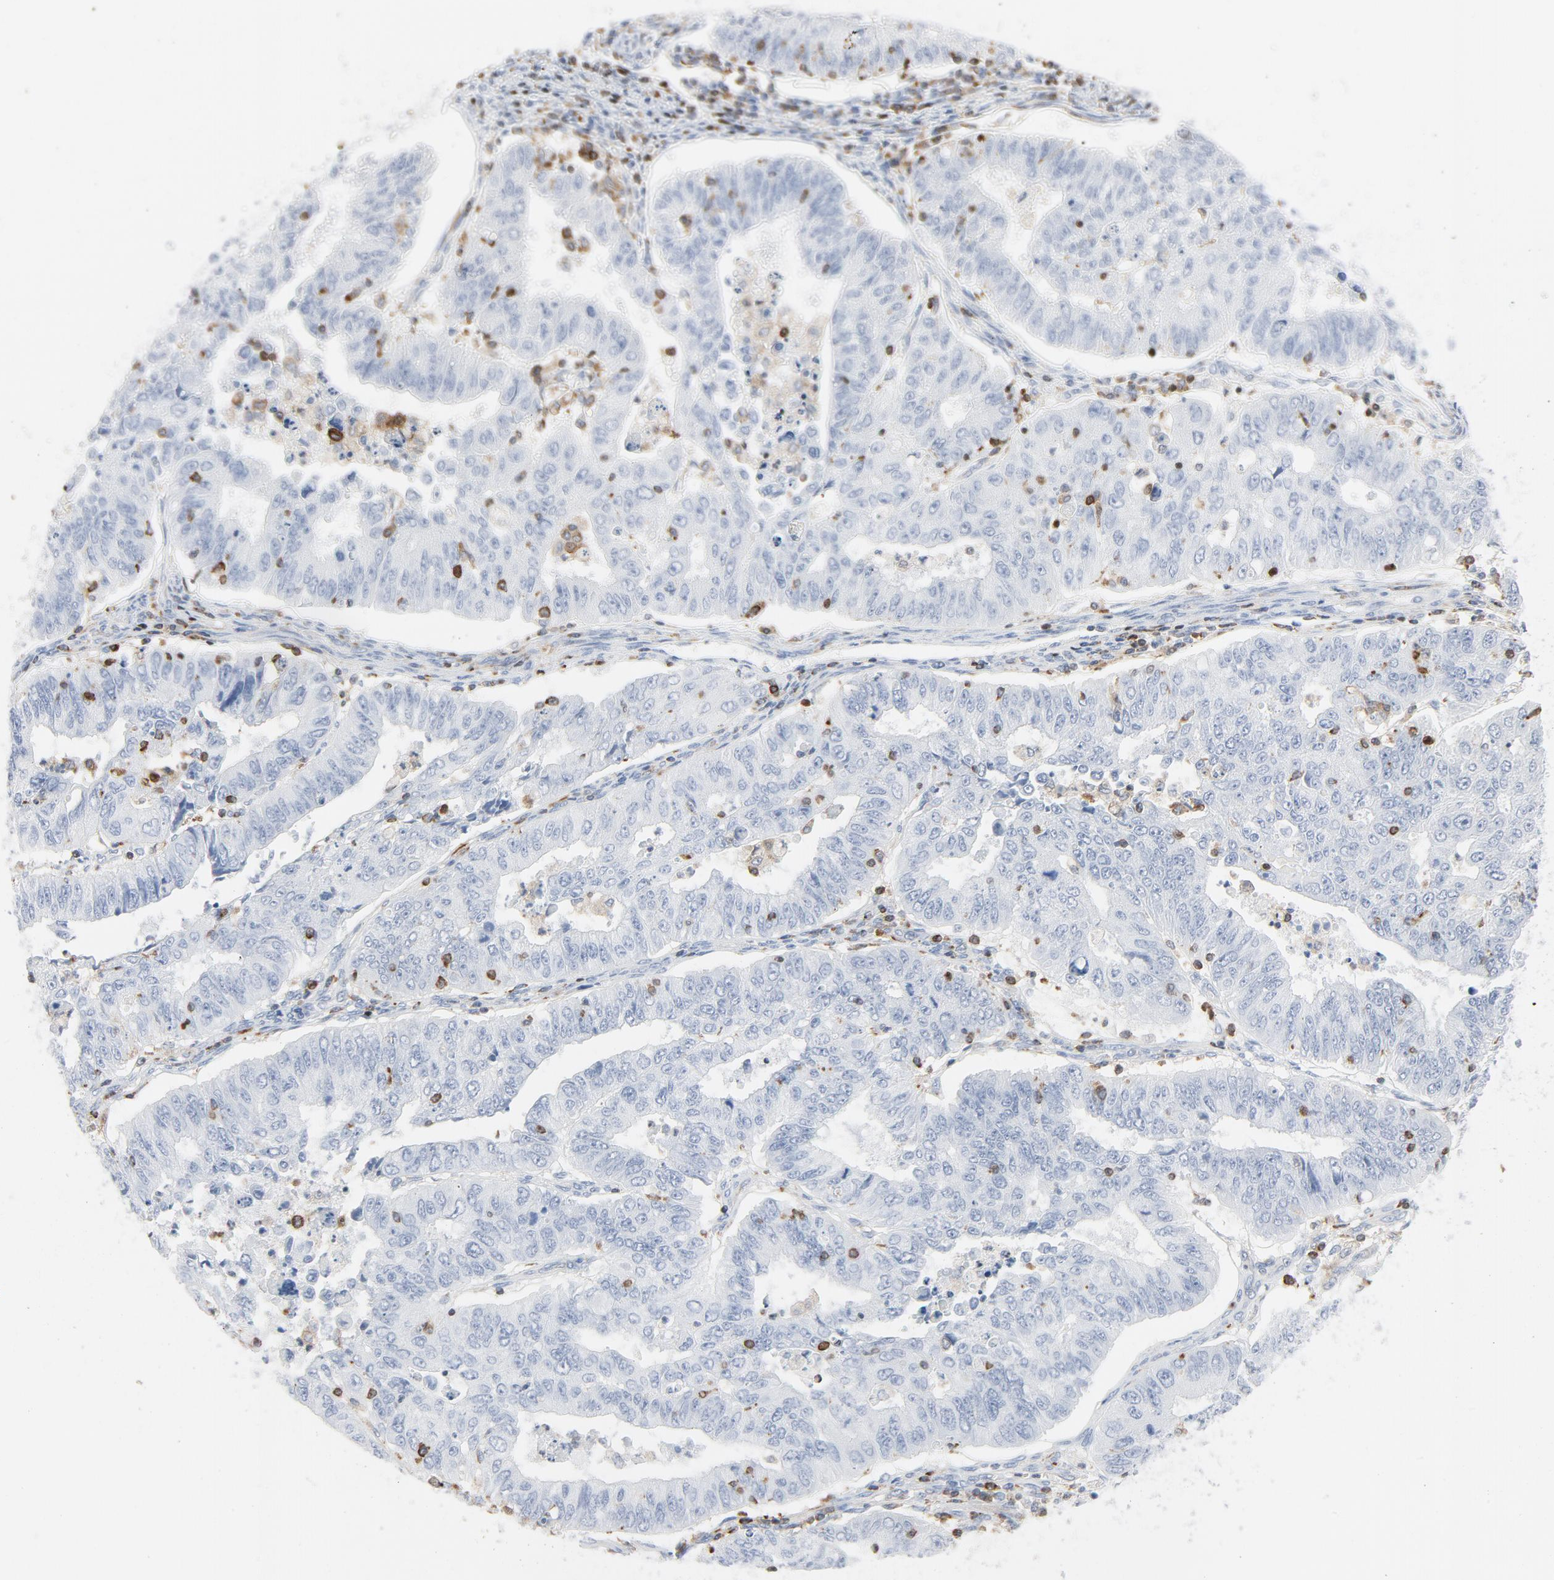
{"staining": {"intensity": "negative", "quantity": "none", "location": "none"}, "tissue": "endometrial cancer", "cell_type": "Tumor cells", "image_type": "cancer", "snomed": [{"axis": "morphology", "description": "Adenocarcinoma, NOS"}, {"axis": "topography", "description": "Endometrium"}], "caption": "Immunohistochemistry (IHC) photomicrograph of neoplastic tissue: human endometrial adenocarcinoma stained with DAB reveals no significant protein positivity in tumor cells.", "gene": "LCP2", "patient": {"sex": "female", "age": 42}}